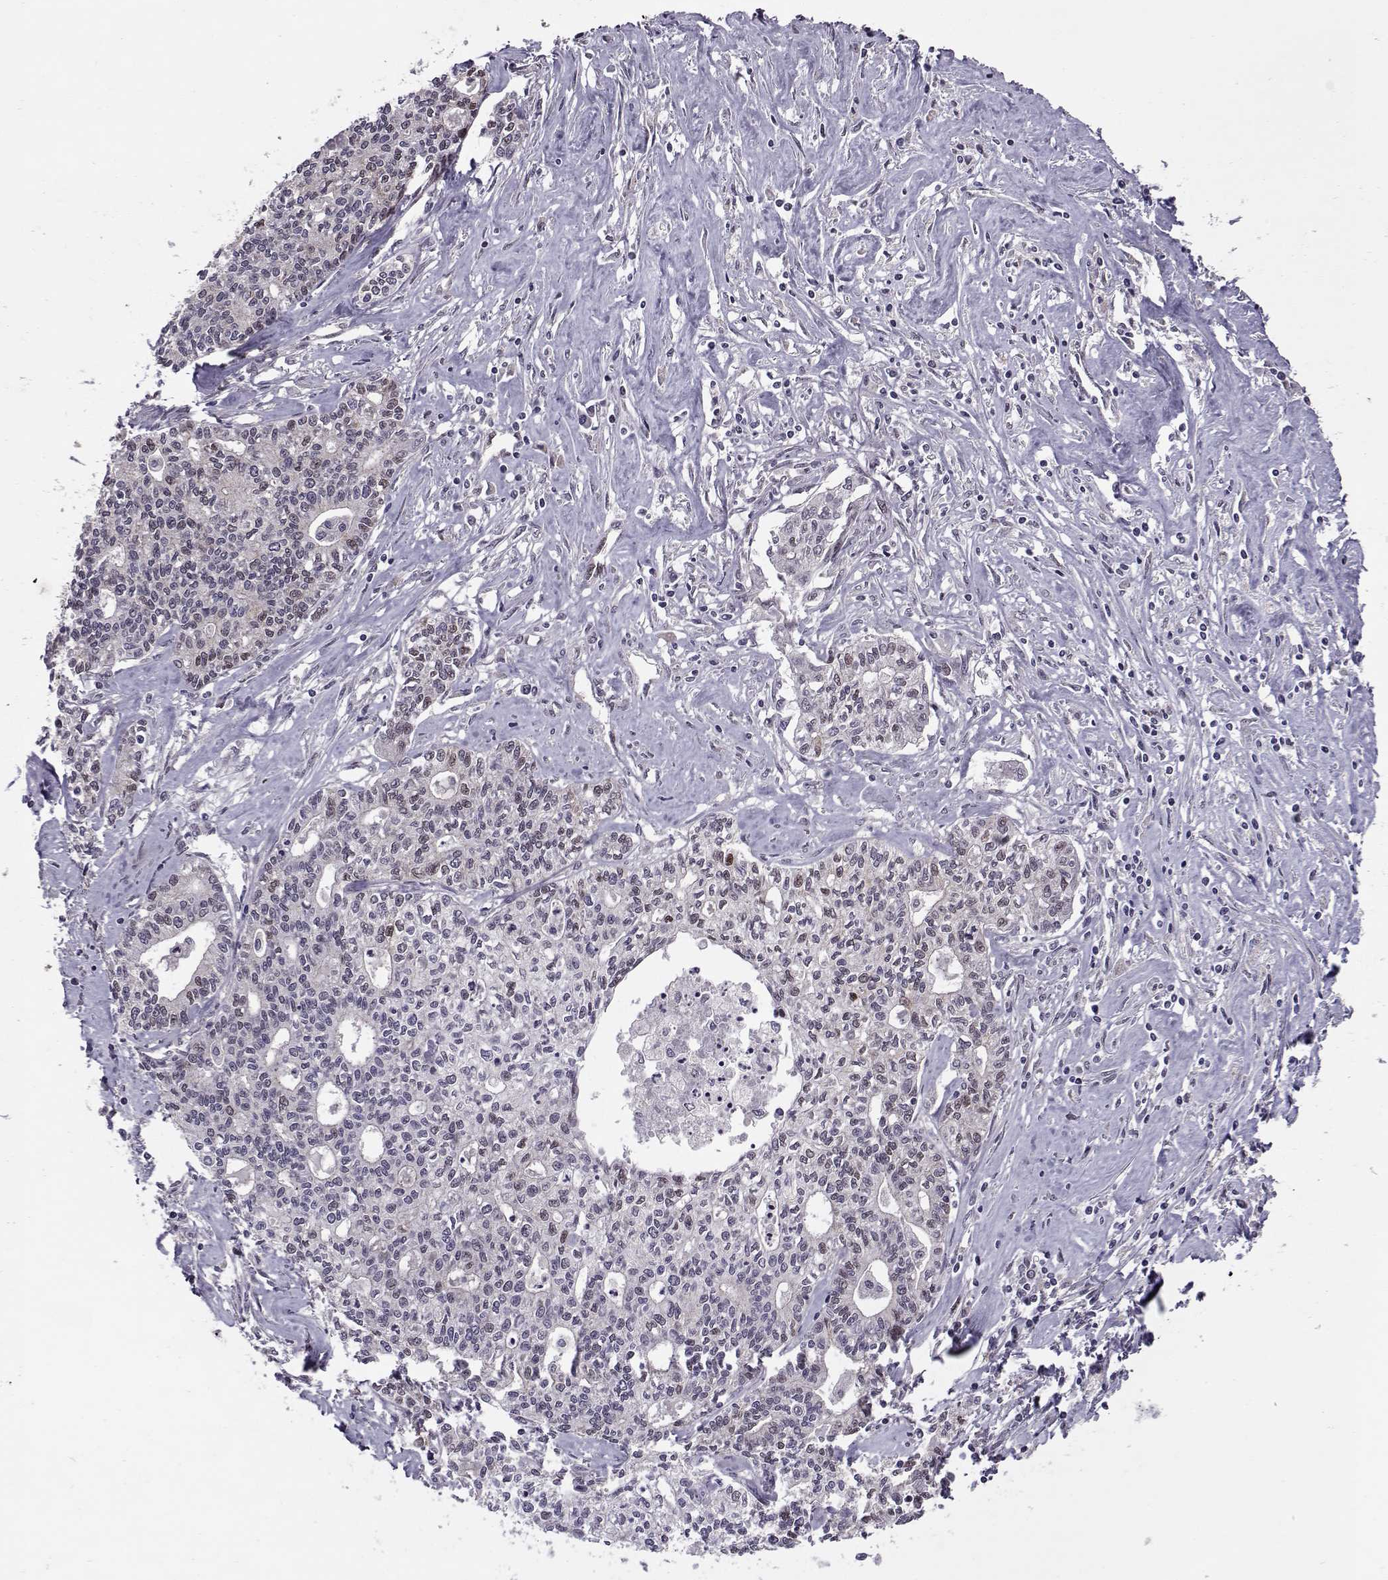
{"staining": {"intensity": "weak", "quantity": "<25%", "location": "nuclear"}, "tissue": "liver cancer", "cell_type": "Tumor cells", "image_type": "cancer", "snomed": [{"axis": "morphology", "description": "Cholangiocarcinoma"}, {"axis": "topography", "description": "Liver"}], "caption": "DAB (3,3'-diaminobenzidine) immunohistochemical staining of liver cancer shows no significant positivity in tumor cells.", "gene": "CDK4", "patient": {"sex": "female", "age": 61}}